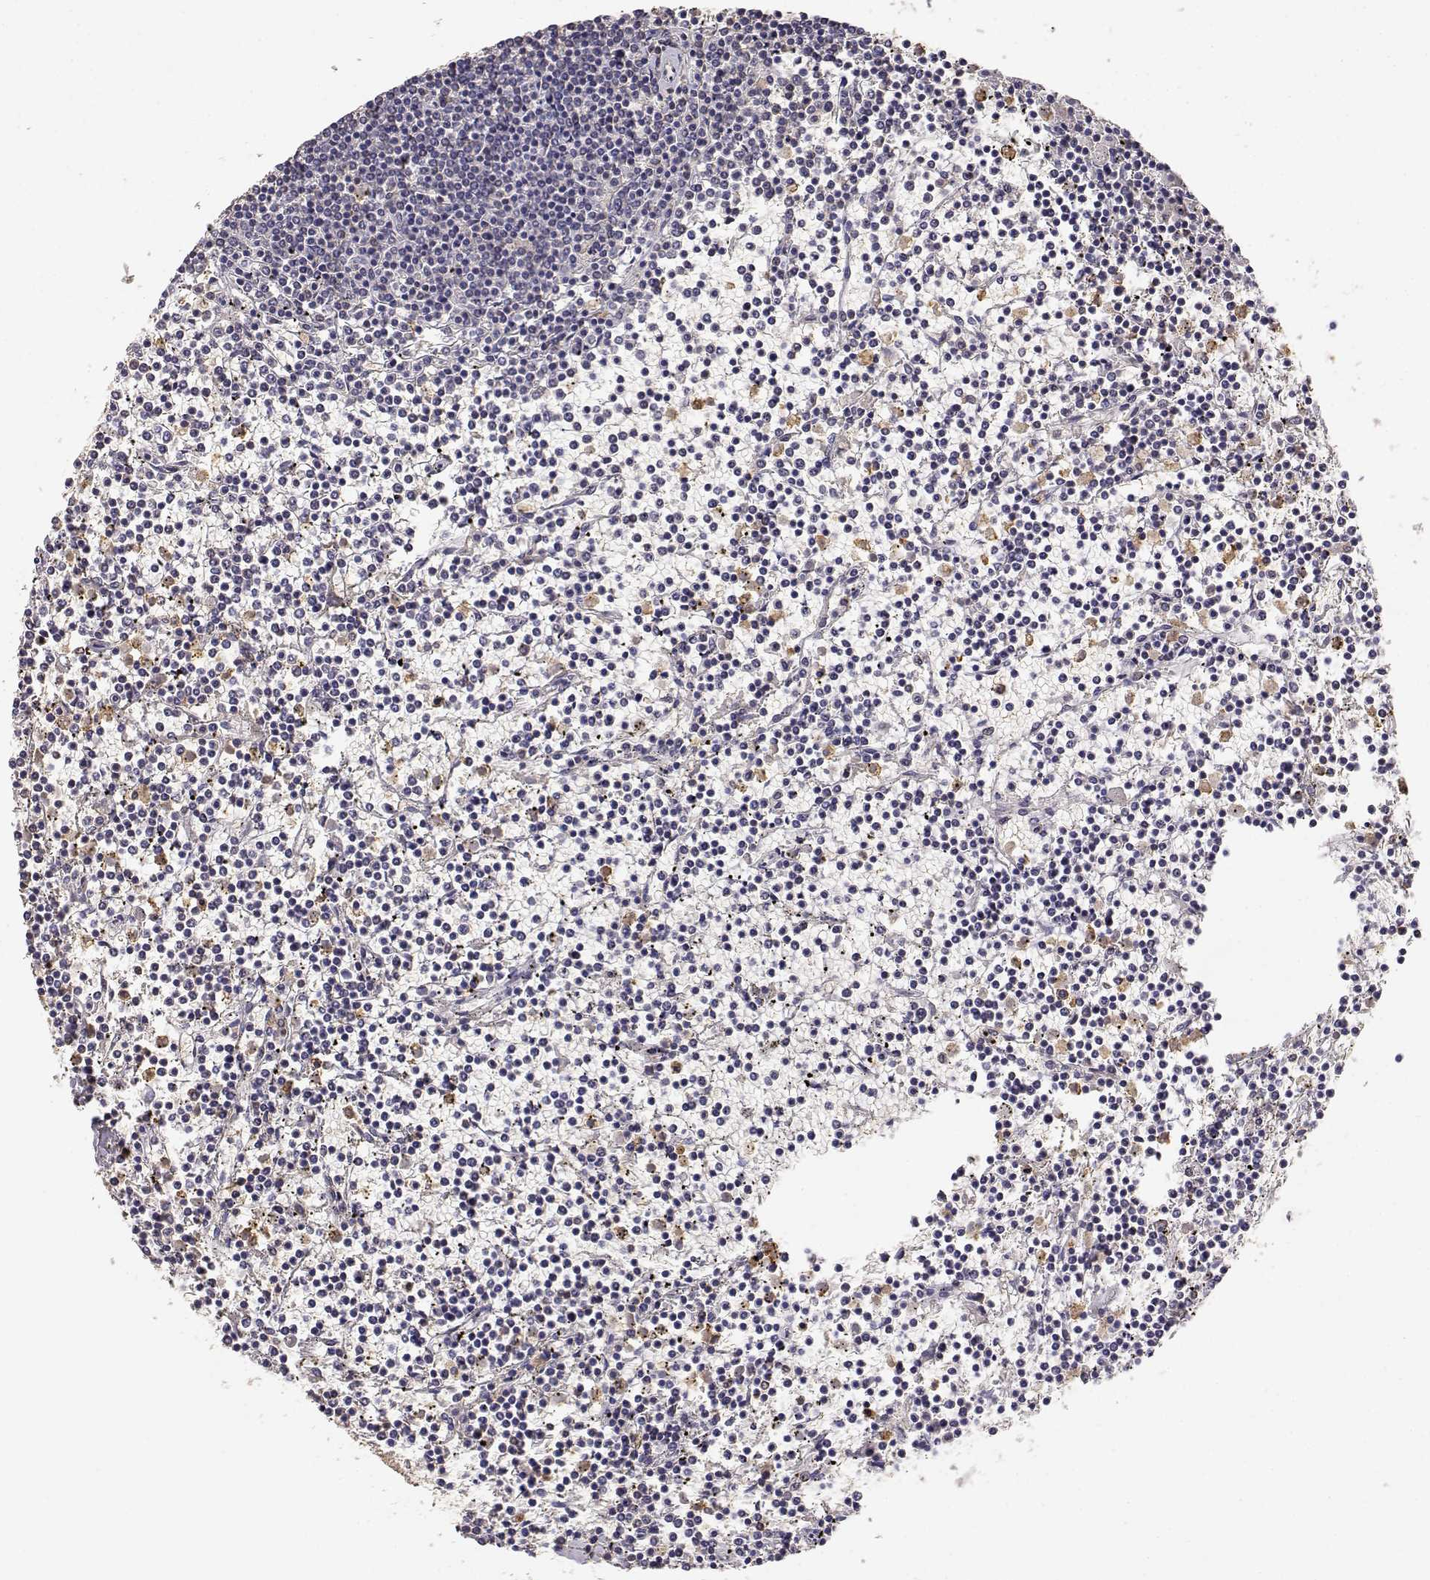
{"staining": {"intensity": "negative", "quantity": "none", "location": "none"}, "tissue": "lymphoma", "cell_type": "Tumor cells", "image_type": "cancer", "snomed": [{"axis": "morphology", "description": "Malignant lymphoma, non-Hodgkin's type, Low grade"}, {"axis": "topography", "description": "Spleen"}], "caption": "IHC of human low-grade malignant lymphoma, non-Hodgkin's type displays no staining in tumor cells.", "gene": "TNFRSF10C", "patient": {"sex": "female", "age": 19}}